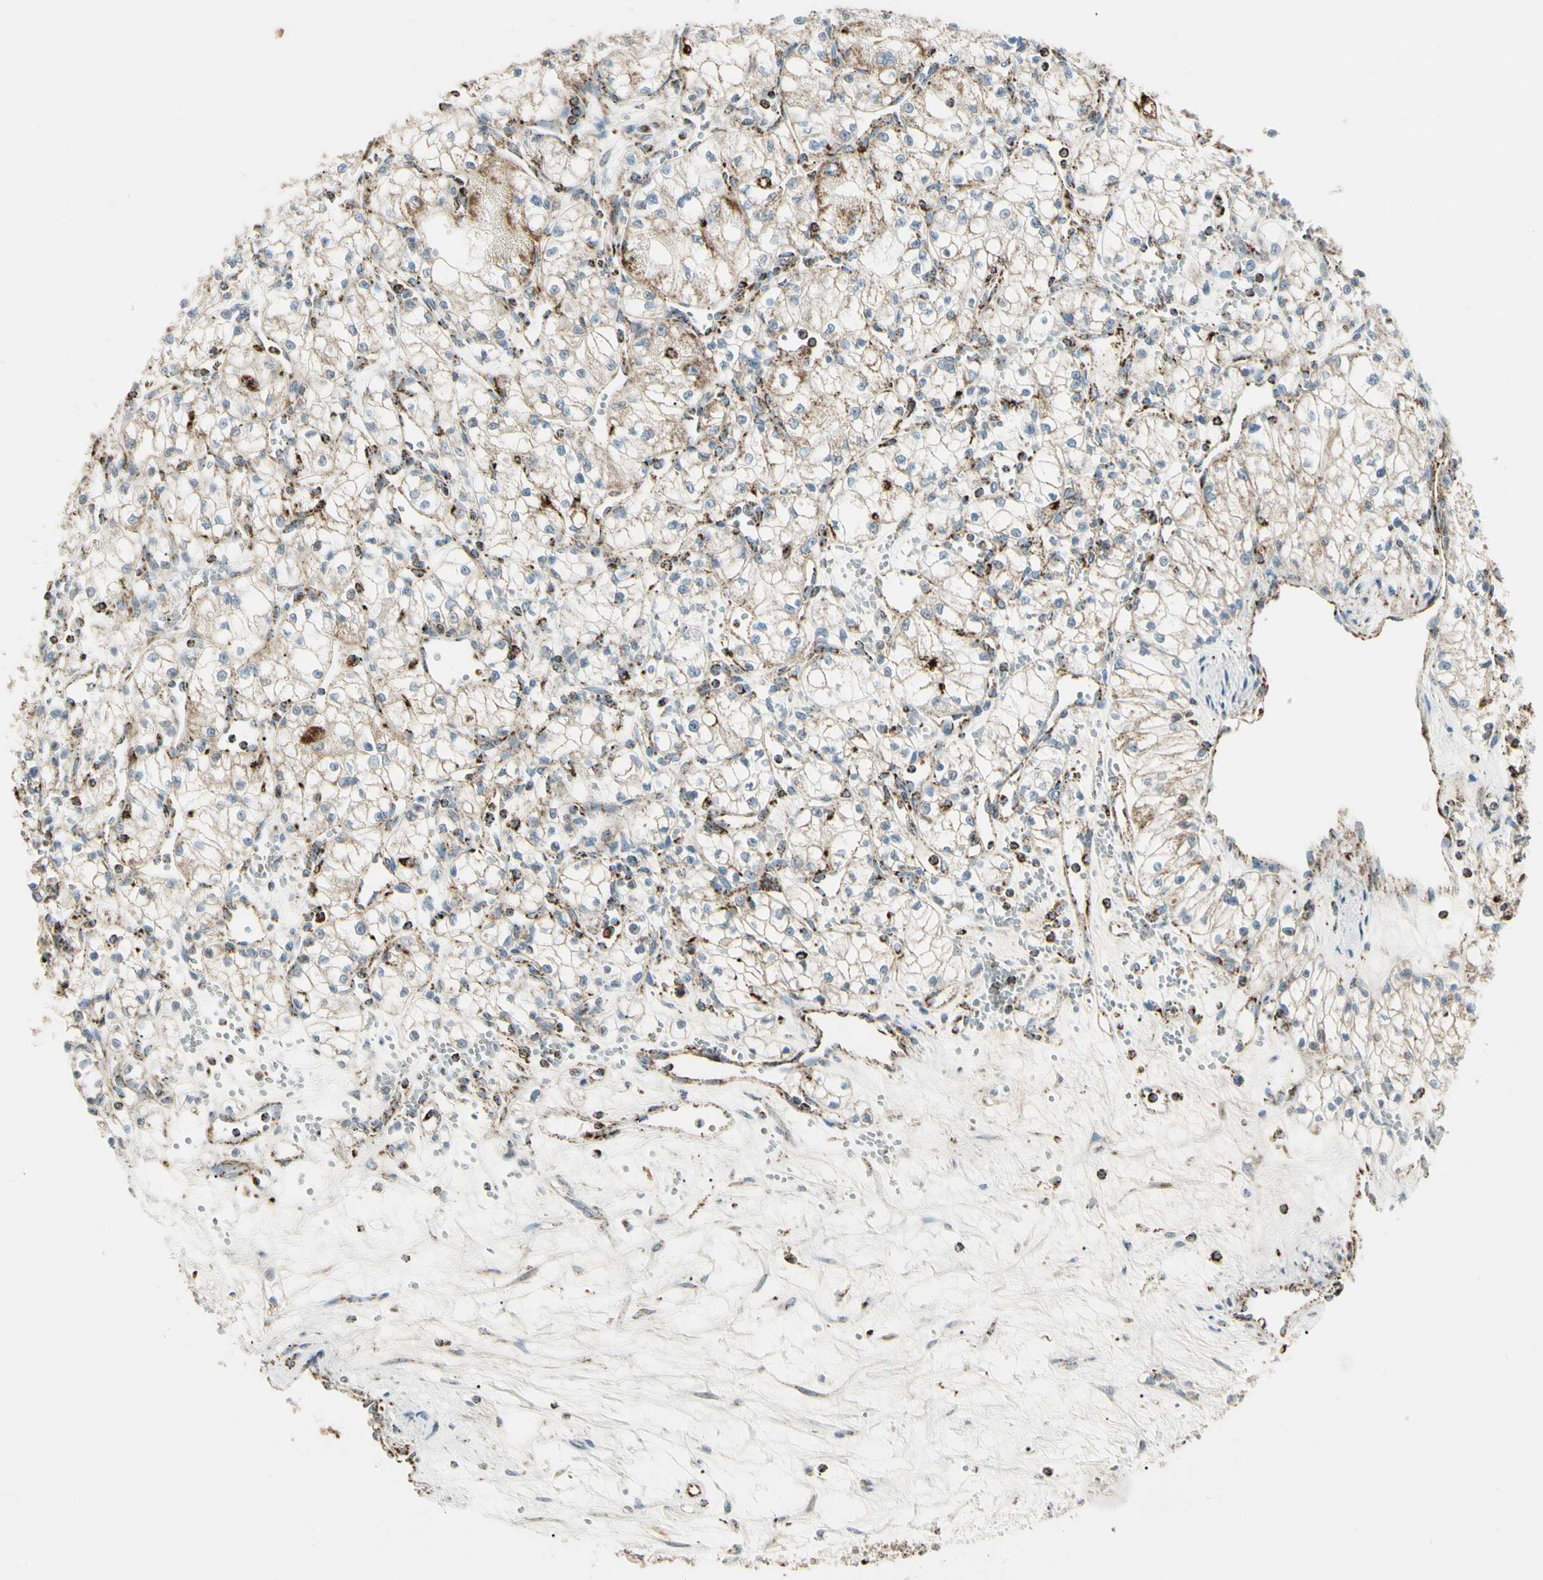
{"staining": {"intensity": "moderate", "quantity": "<25%", "location": "cytoplasmic/membranous"}, "tissue": "renal cancer", "cell_type": "Tumor cells", "image_type": "cancer", "snomed": [{"axis": "morphology", "description": "Normal tissue, NOS"}, {"axis": "morphology", "description": "Adenocarcinoma, NOS"}, {"axis": "topography", "description": "Kidney"}], "caption": "An image of human renal cancer (adenocarcinoma) stained for a protein demonstrates moderate cytoplasmic/membranous brown staining in tumor cells.", "gene": "ME2", "patient": {"sex": "male", "age": 59}}